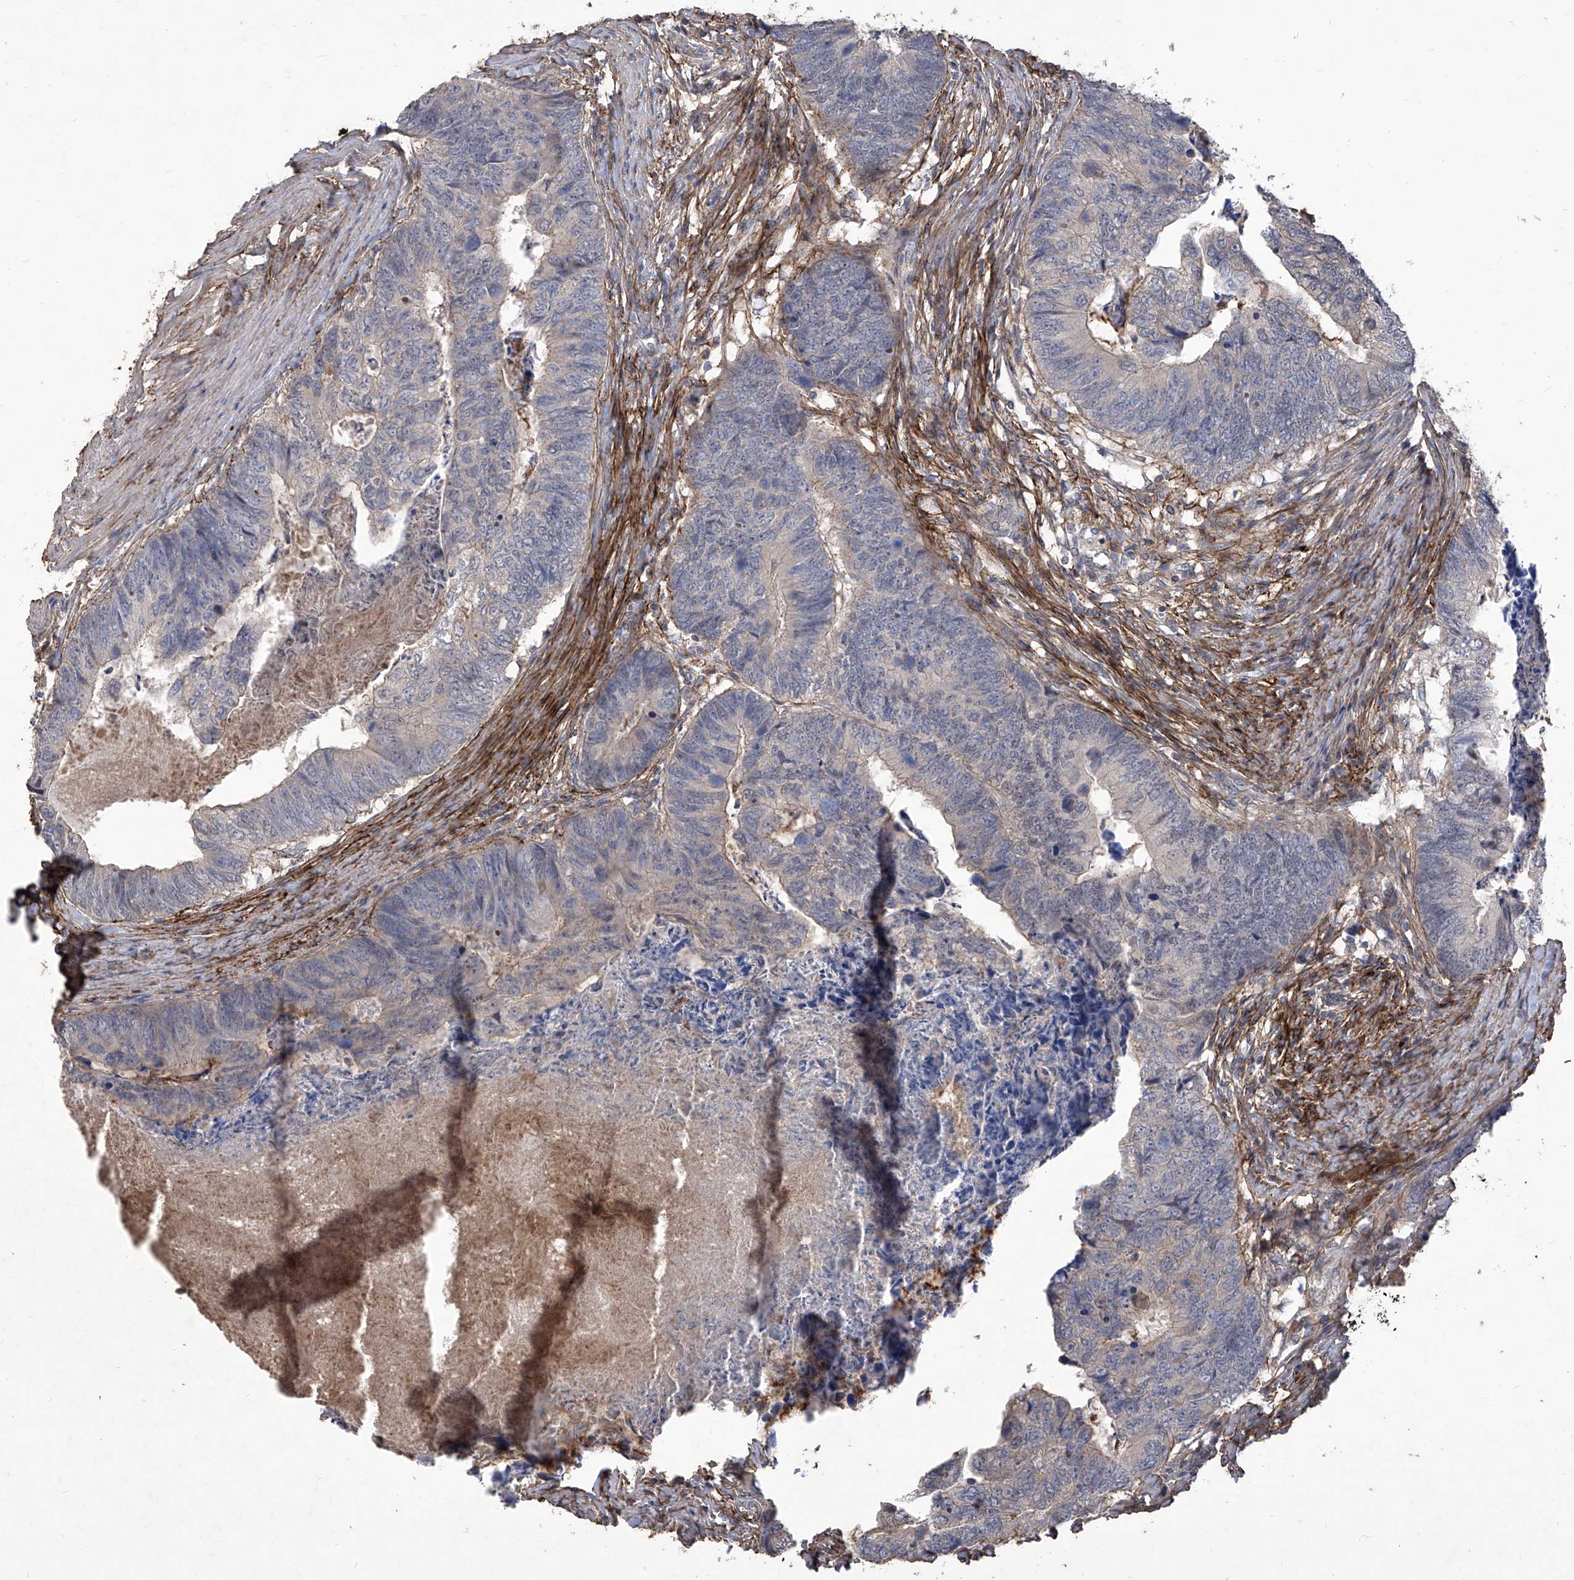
{"staining": {"intensity": "negative", "quantity": "none", "location": "none"}, "tissue": "colorectal cancer", "cell_type": "Tumor cells", "image_type": "cancer", "snomed": [{"axis": "morphology", "description": "Adenocarcinoma, NOS"}, {"axis": "topography", "description": "Colon"}], "caption": "Tumor cells are negative for protein expression in human colorectal cancer (adenocarcinoma). (Stains: DAB (3,3'-diaminobenzidine) IHC with hematoxylin counter stain, Microscopy: brightfield microscopy at high magnification).", "gene": "TXNIP", "patient": {"sex": "female", "age": 67}}